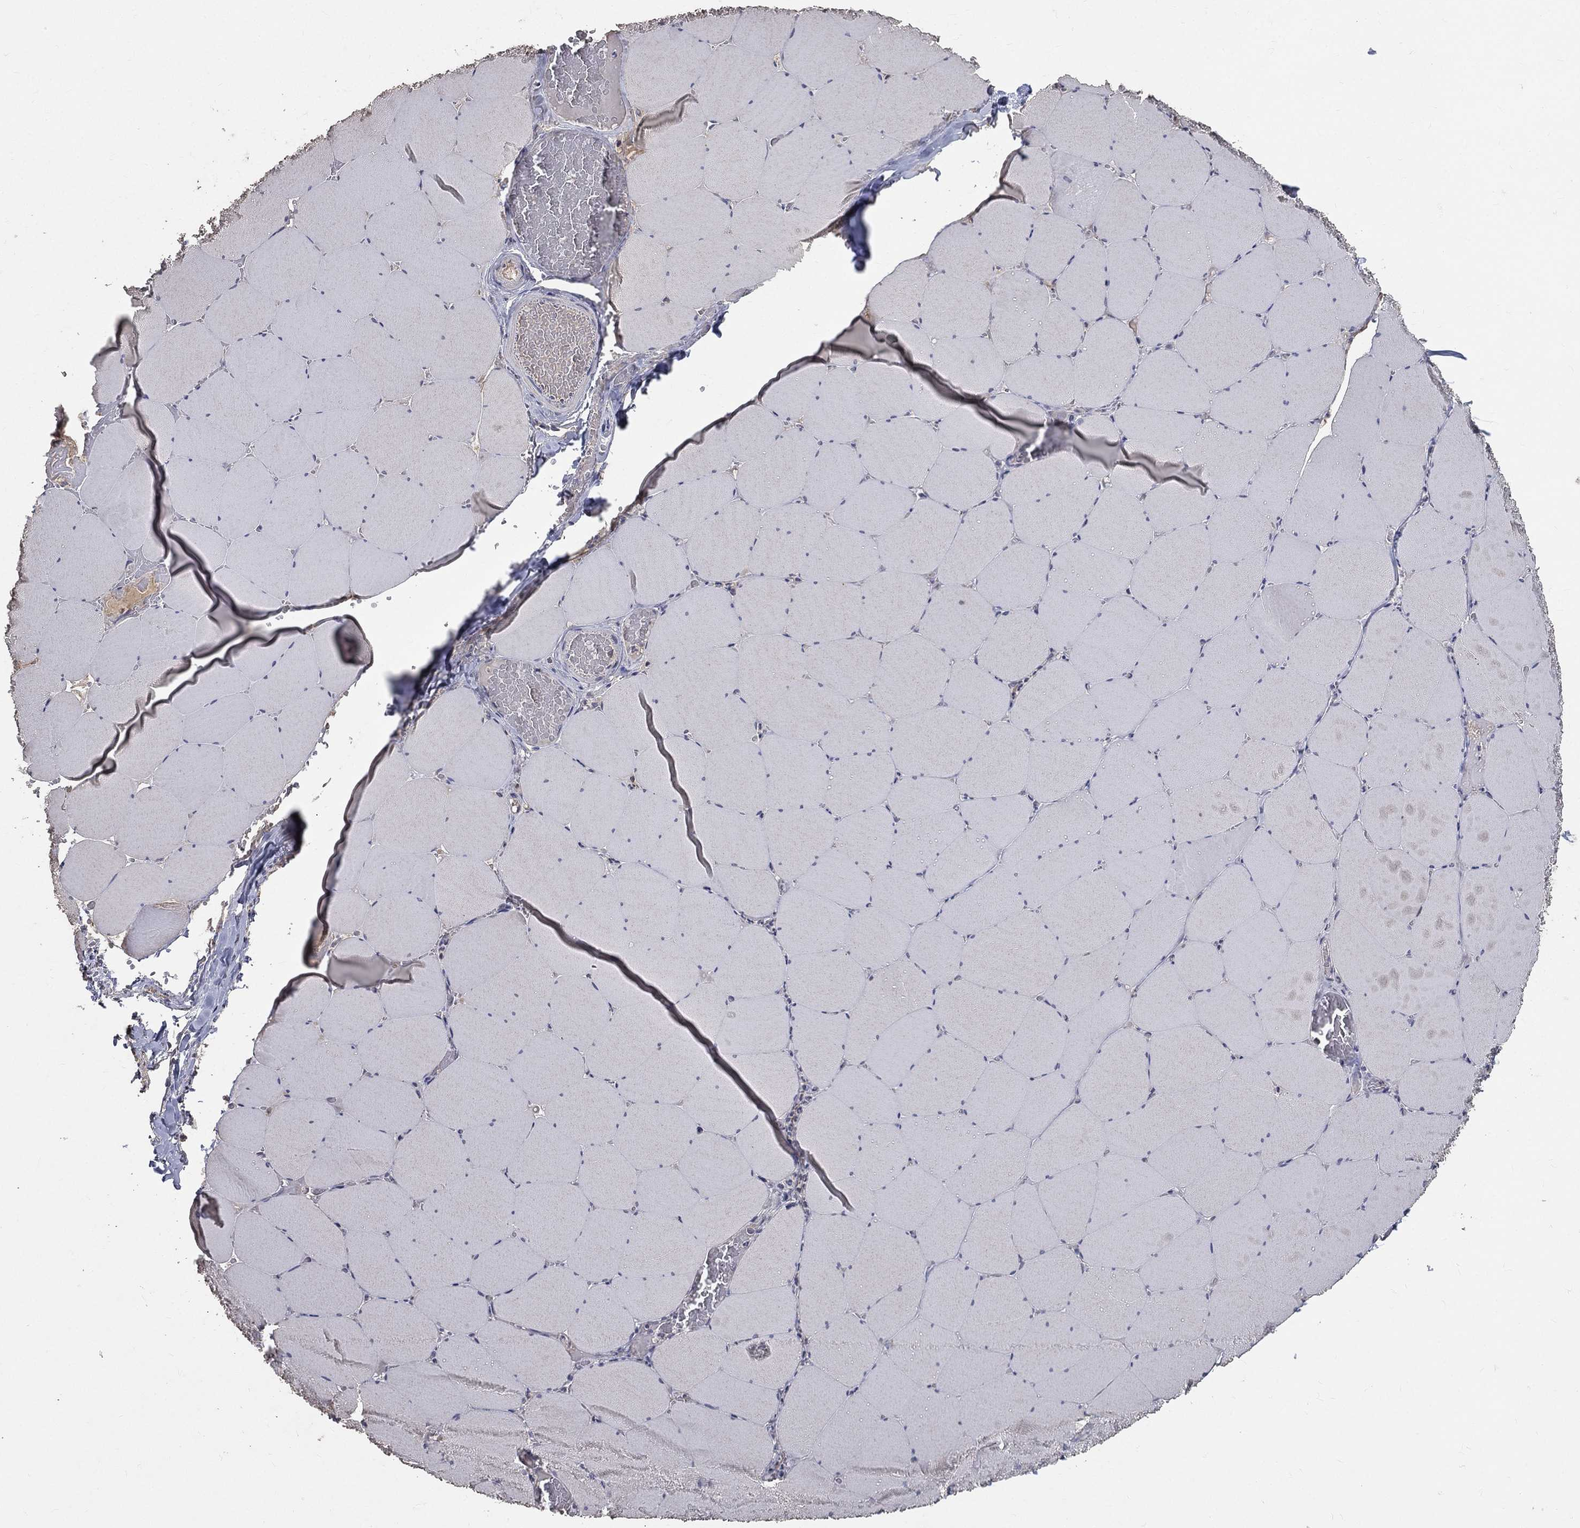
{"staining": {"intensity": "negative", "quantity": "none", "location": "none"}, "tissue": "skeletal muscle", "cell_type": "Myocytes", "image_type": "normal", "snomed": [{"axis": "morphology", "description": "Normal tissue, NOS"}, {"axis": "morphology", "description": "Malignant melanoma, Metastatic site"}, {"axis": "topography", "description": "Skeletal muscle"}], "caption": "Immunohistochemistry (IHC) photomicrograph of benign human skeletal muscle stained for a protein (brown), which exhibits no staining in myocytes. The staining is performed using DAB brown chromogen with nuclei counter-stained in using hematoxylin.", "gene": "SNAP25", "patient": {"sex": "male", "age": 50}}